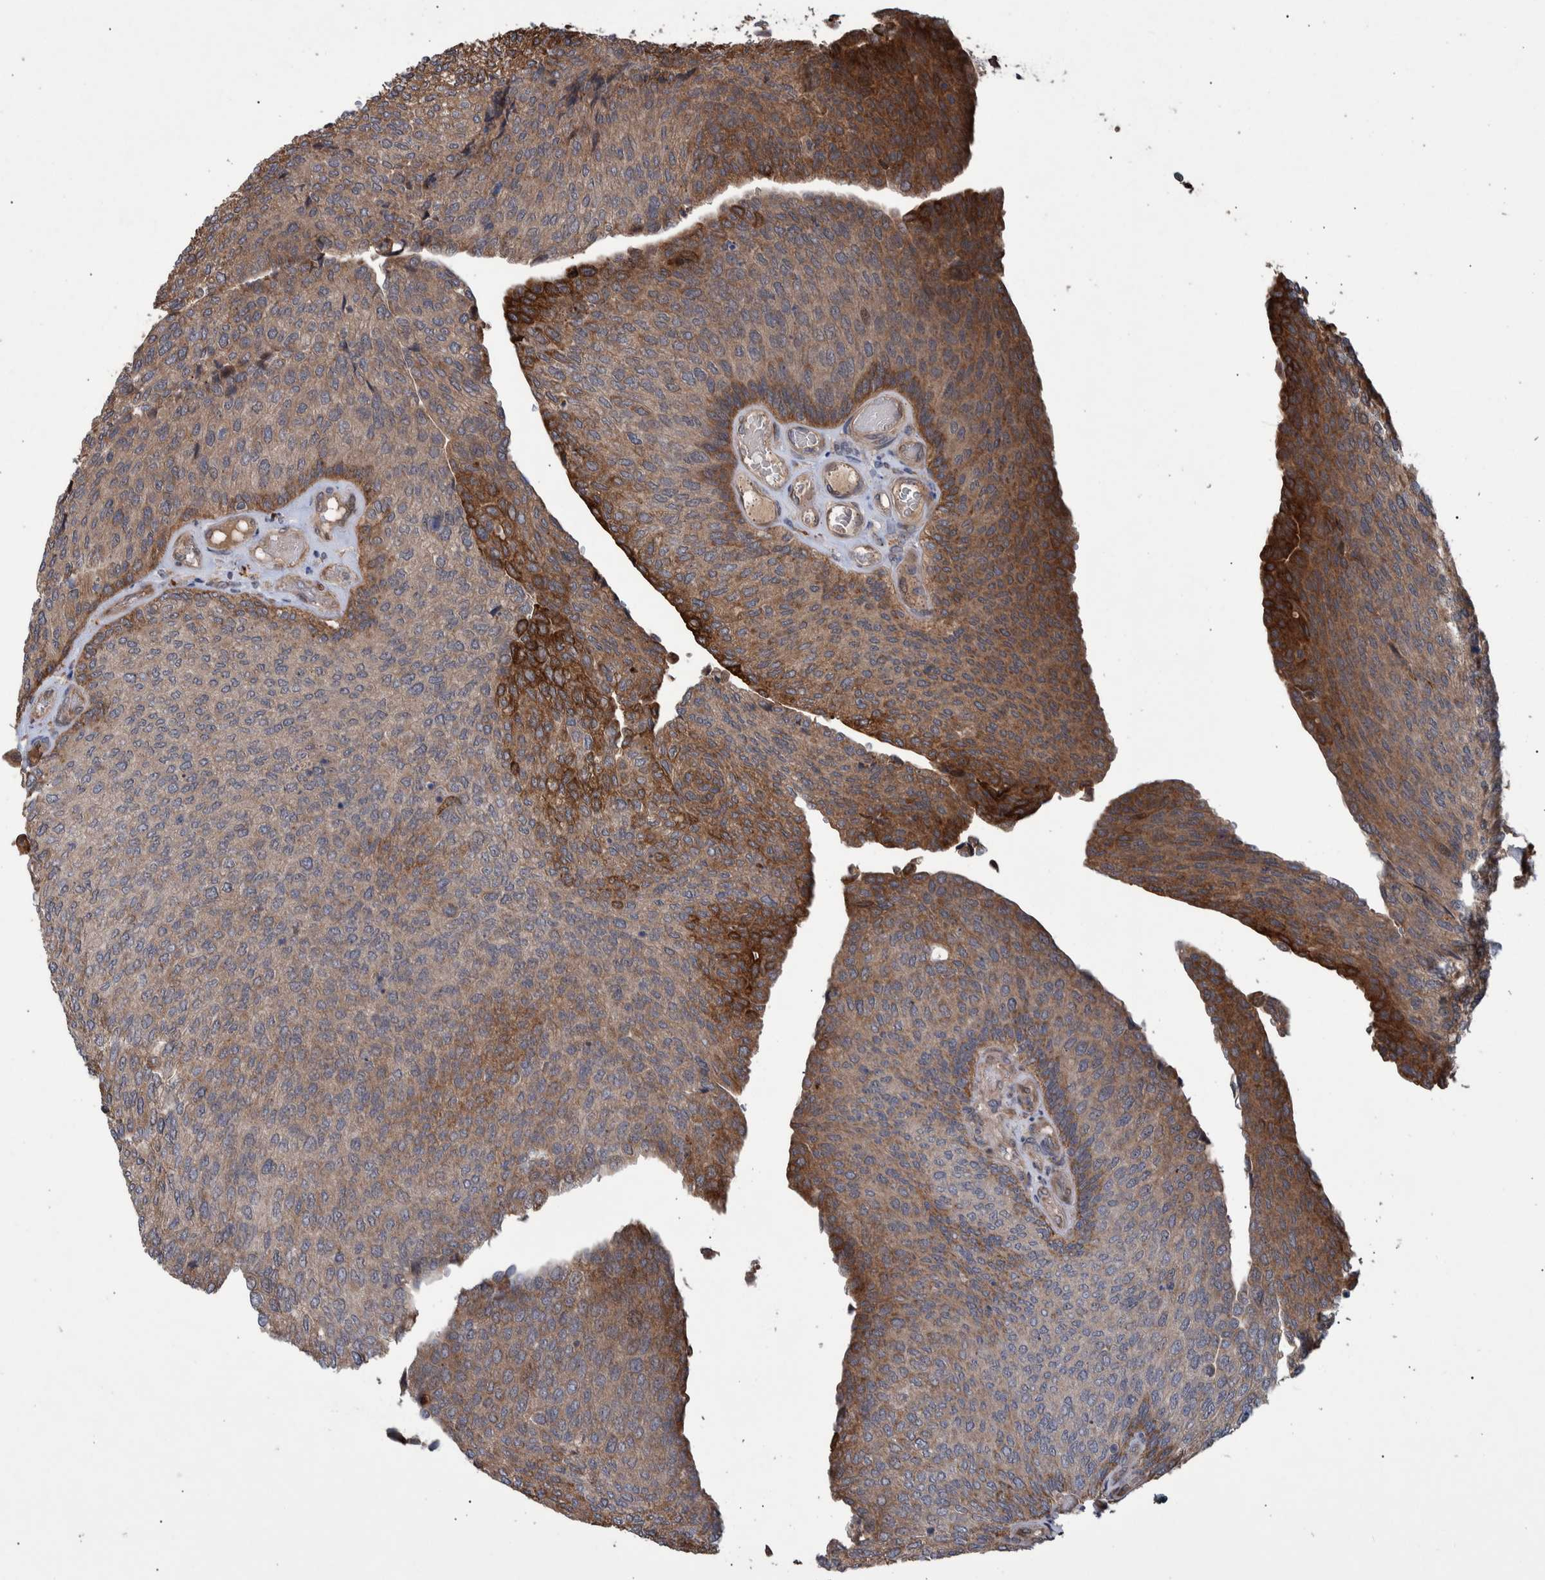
{"staining": {"intensity": "strong", "quantity": "<25%", "location": "cytoplasmic/membranous"}, "tissue": "urothelial cancer", "cell_type": "Tumor cells", "image_type": "cancer", "snomed": [{"axis": "morphology", "description": "Urothelial carcinoma, Low grade"}, {"axis": "topography", "description": "Urinary bladder"}], "caption": "This micrograph displays IHC staining of urothelial cancer, with medium strong cytoplasmic/membranous positivity in approximately <25% of tumor cells.", "gene": "B3GNTL1", "patient": {"sex": "female", "age": 79}}